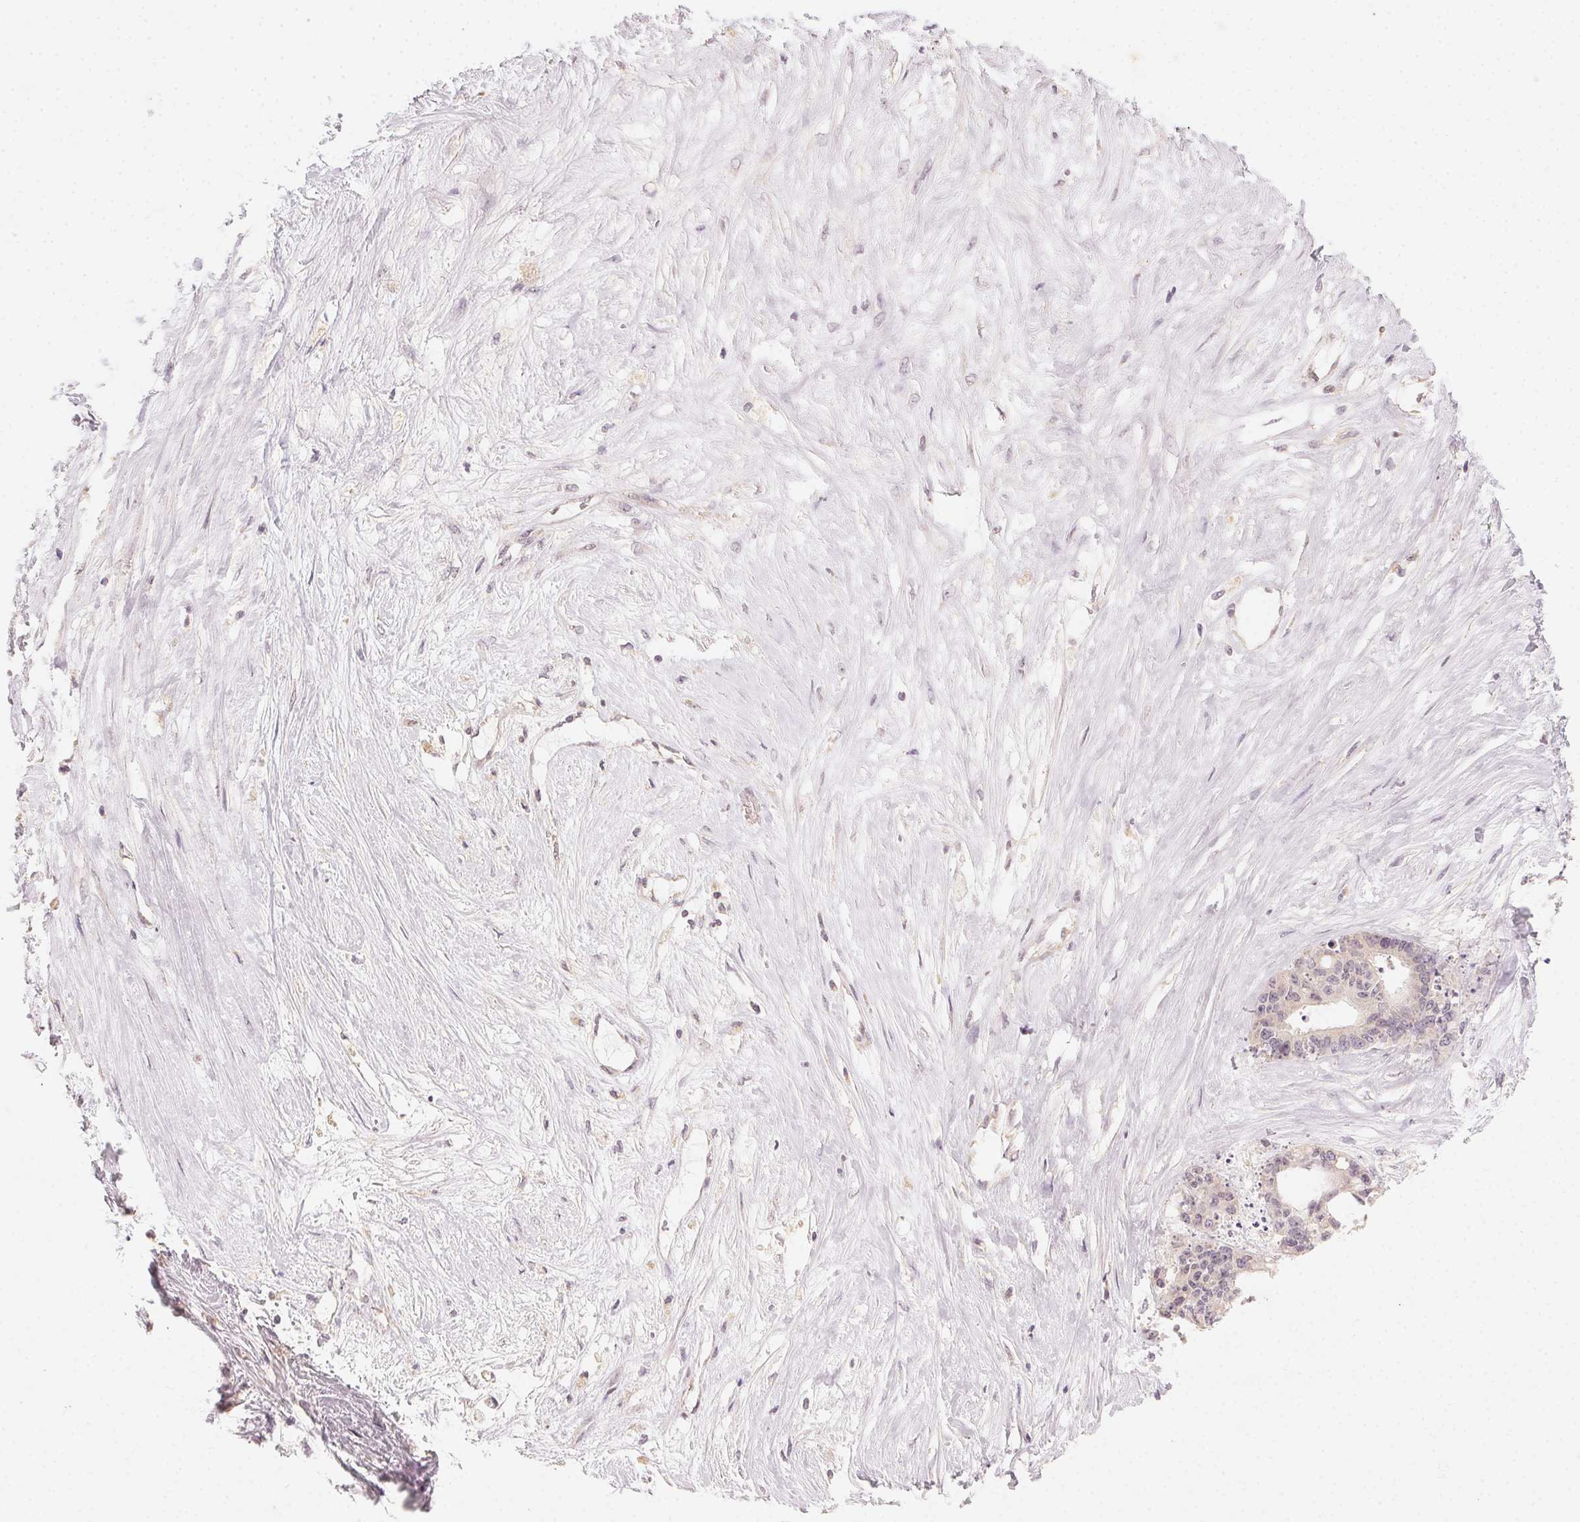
{"staining": {"intensity": "negative", "quantity": "none", "location": "none"}, "tissue": "liver cancer", "cell_type": "Tumor cells", "image_type": "cancer", "snomed": [{"axis": "morphology", "description": "Normal tissue, NOS"}, {"axis": "morphology", "description": "Cholangiocarcinoma"}, {"axis": "topography", "description": "Liver"}, {"axis": "topography", "description": "Peripheral nerve tissue"}], "caption": "This is a photomicrograph of IHC staining of liver cancer, which shows no expression in tumor cells.", "gene": "NCOA4", "patient": {"sex": "female", "age": 73}}